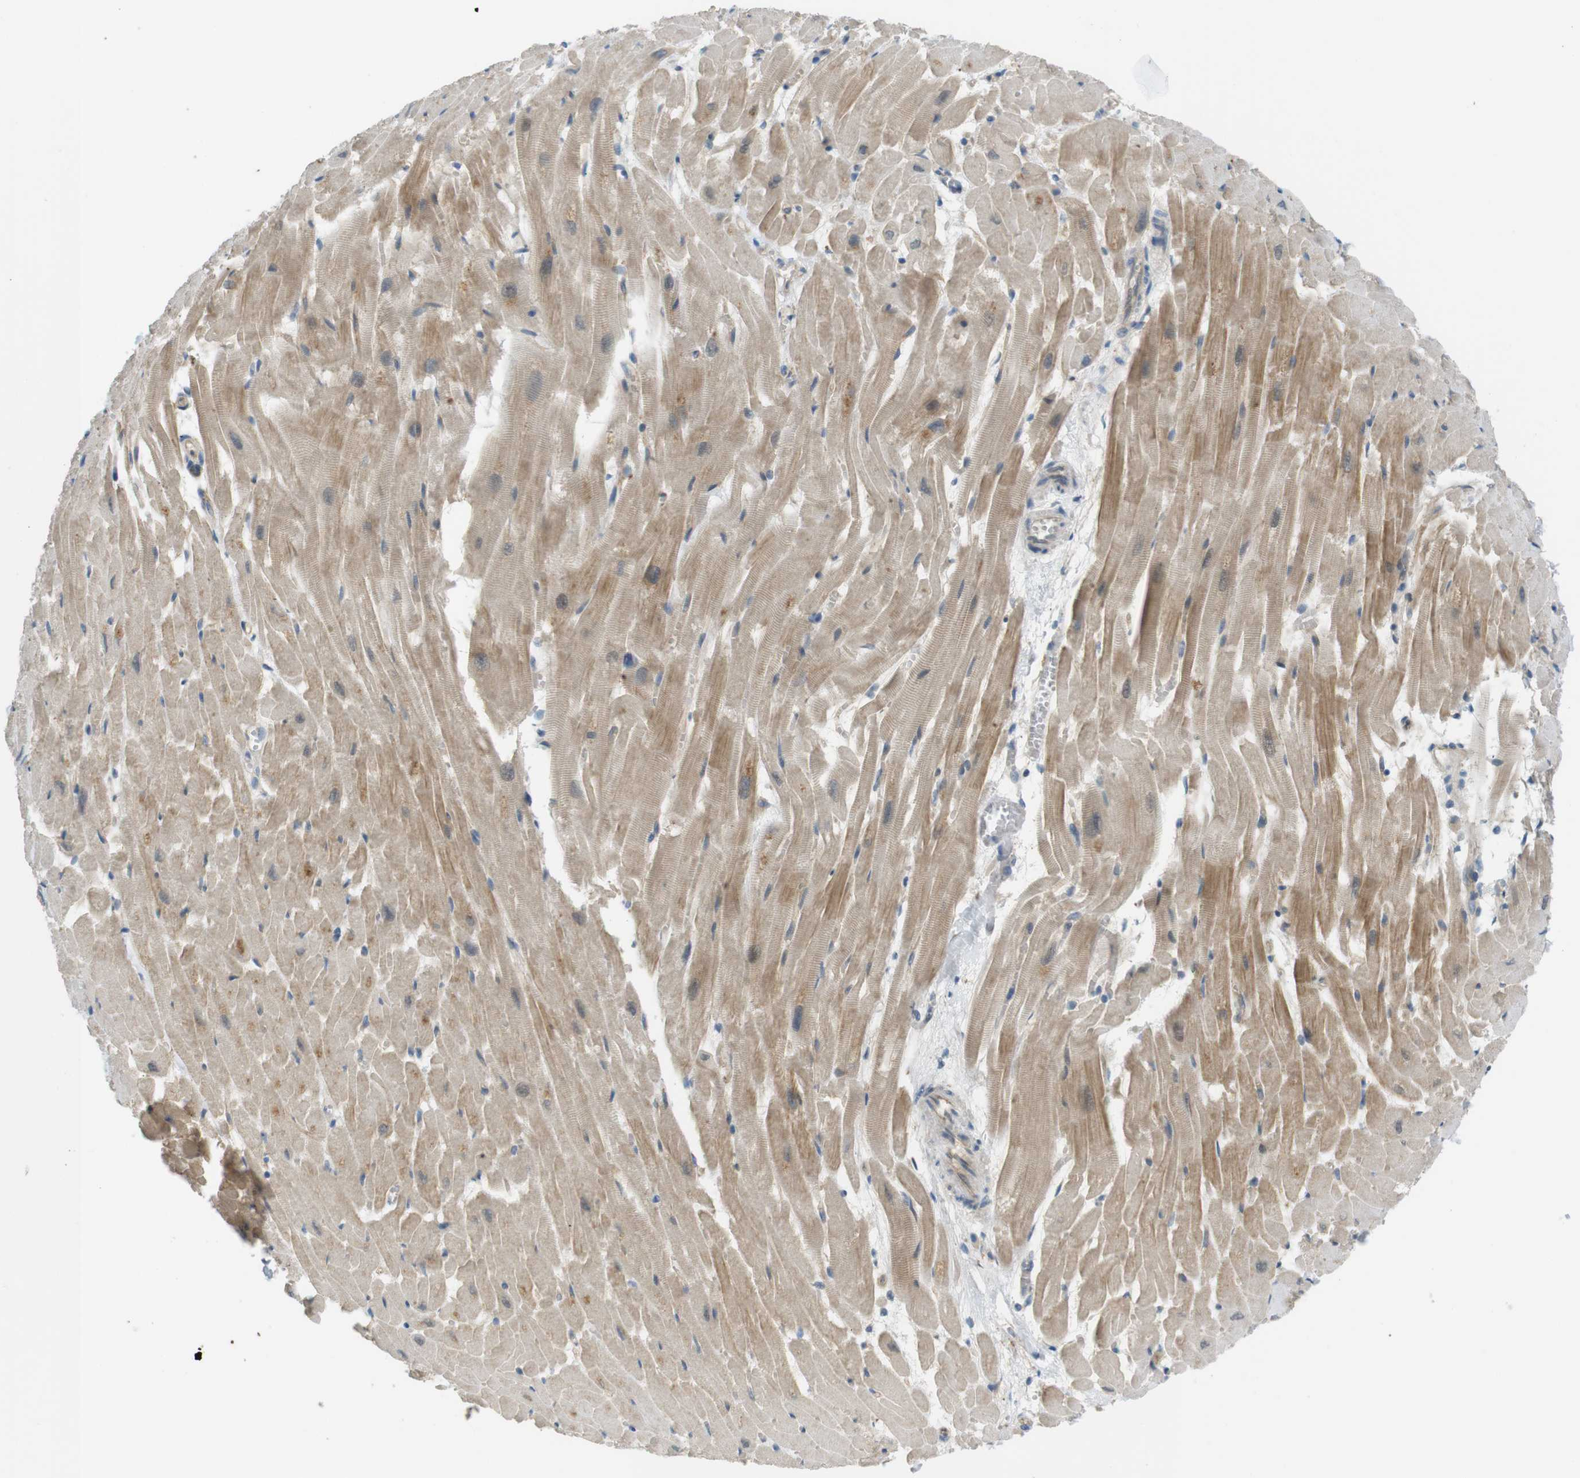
{"staining": {"intensity": "moderate", "quantity": ">75%", "location": "cytoplasmic/membranous"}, "tissue": "heart muscle", "cell_type": "Cardiomyocytes", "image_type": "normal", "snomed": [{"axis": "morphology", "description": "Normal tissue, NOS"}, {"axis": "topography", "description": "Heart"}], "caption": "Immunohistochemical staining of normal human heart muscle reveals medium levels of moderate cytoplasmic/membranous expression in approximately >75% of cardiomyocytes. The staining was performed using DAB (3,3'-diaminobenzidine), with brown indicating positive protein expression. Nuclei are stained blue with hematoxylin.", "gene": "ZDHHC20", "patient": {"sex": "female", "age": 19}}